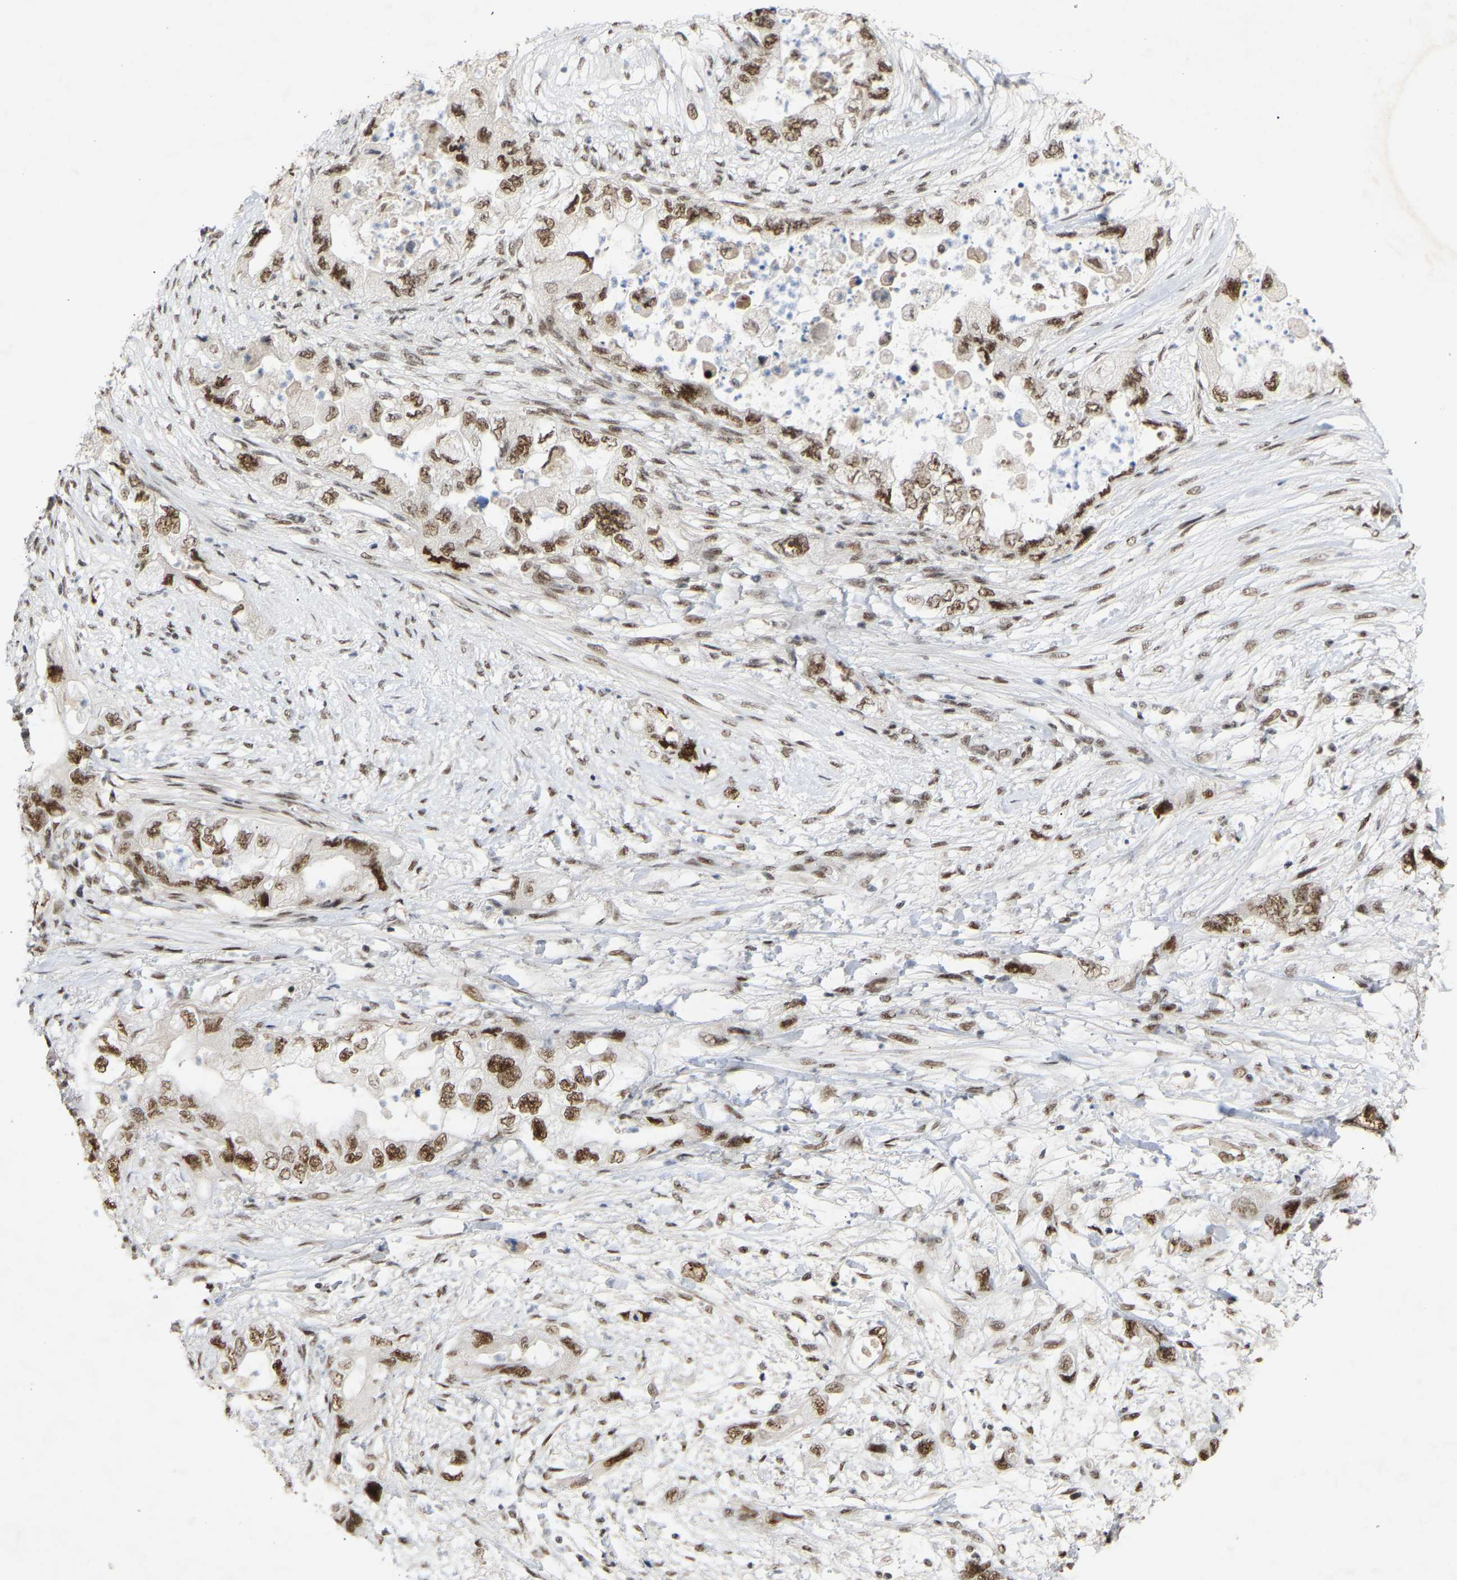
{"staining": {"intensity": "strong", "quantity": ">75%", "location": "nuclear"}, "tissue": "pancreatic cancer", "cell_type": "Tumor cells", "image_type": "cancer", "snomed": [{"axis": "morphology", "description": "Adenocarcinoma, NOS"}, {"axis": "topography", "description": "Pancreas"}], "caption": "Tumor cells reveal high levels of strong nuclear positivity in approximately >75% of cells in human pancreatic adenocarcinoma.", "gene": "NELFB", "patient": {"sex": "female", "age": 73}}